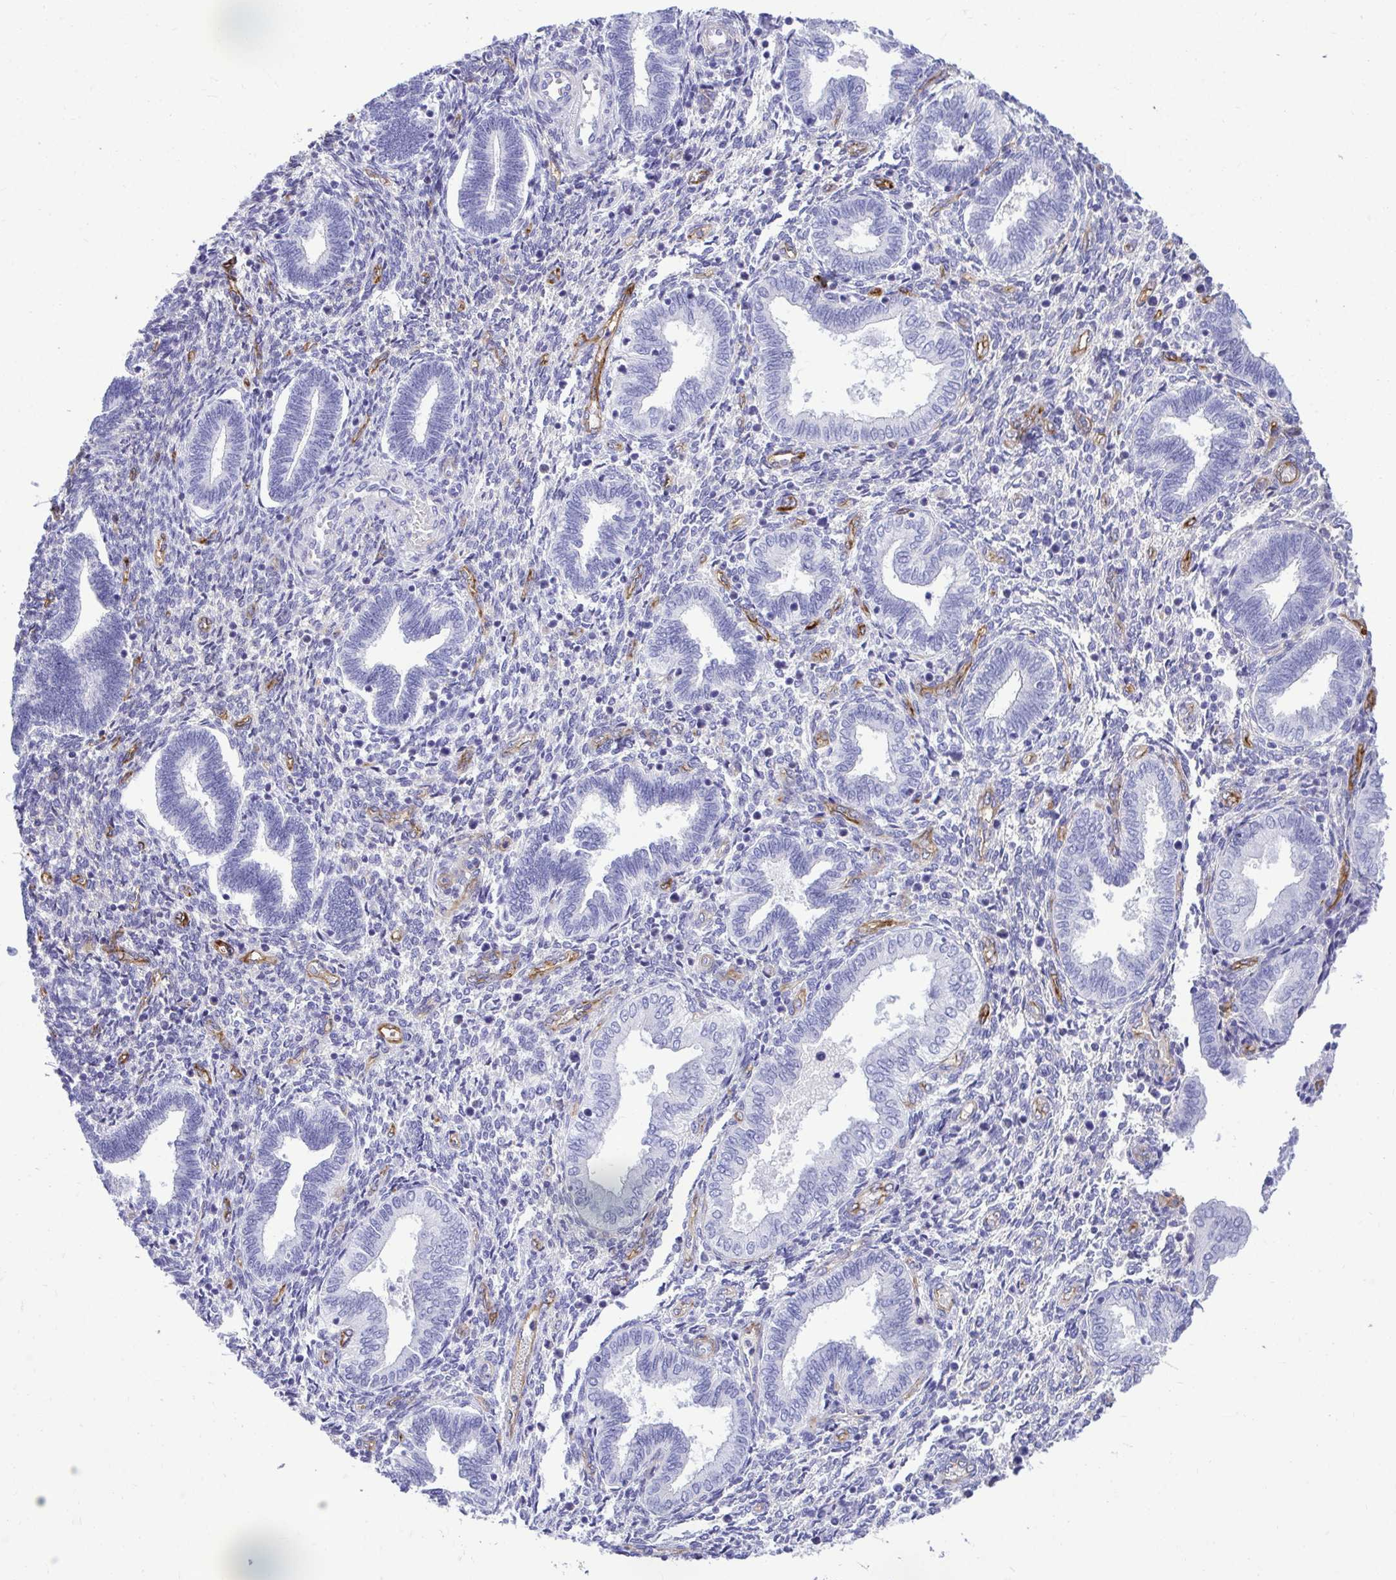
{"staining": {"intensity": "negative", "quantity": "none", "location": "none"}, "tissue": "endometrium", "cell_type": "Cells in endometrial stroma", "image_type": "normal", "snomed": [{"axis": "morphology", "description": "Normal tissue, NOS"}, {"axis": "topography", "description": "Endometrium"}], "caption": "High power microscopy photomicrograph of an IHC photomicrograph of benign endometrium, revealing no significant positivity in cells in endometrial stroma. (Immunohistochemistry, brightfield microscopy, high magnification).", "gene": "ABCG2", "patient": {"sex": "female", "age": 42}}